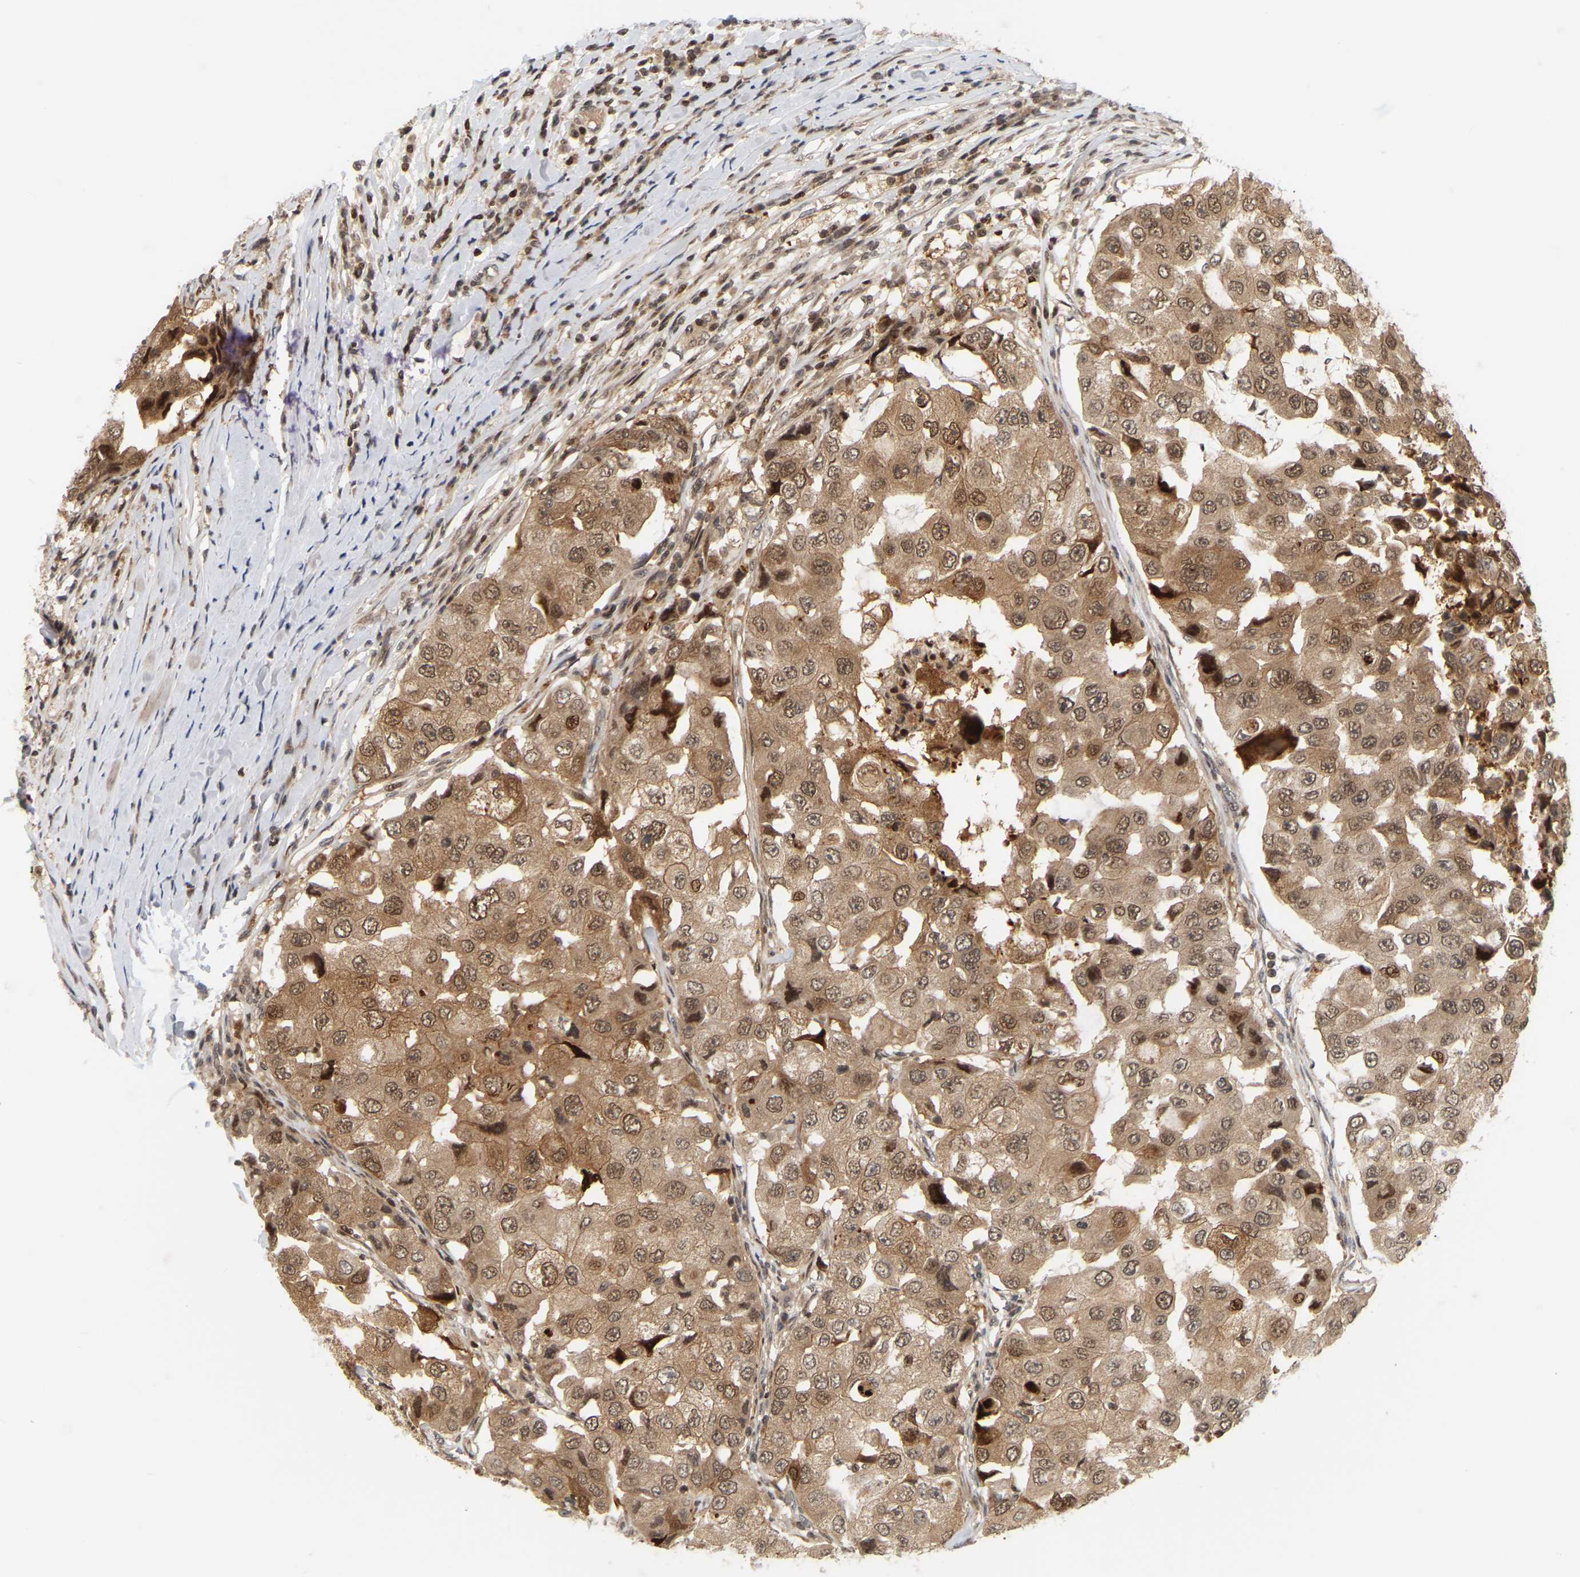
{"staining": {"intensity": "moderate", "quantity": ">75%", "location": "cytoplasmic/membranous,nuclear"}, "tissue": "breast cancer", "cell_type": "Tumor cells", "image_type": "cancer", "snomed": [{"axis": "morphology", "description": "Duct carcinoma"}, {"axis": "topography", "description": "Breast"}], "caption": "Infiltrating ductal carcinoma (breast) stained with DAB immunohistochemistry (IHC) exhibits medium levels of moderate cytoplasmic/membranous and nuclear expression in about >75% of tumor cells. (DAB (3,3'-diaminobenzidine) IHC with brightfield microscopy, high magnification).", "gene": "NFE2L2", "patient": {"sex": "female", "age": 27}}